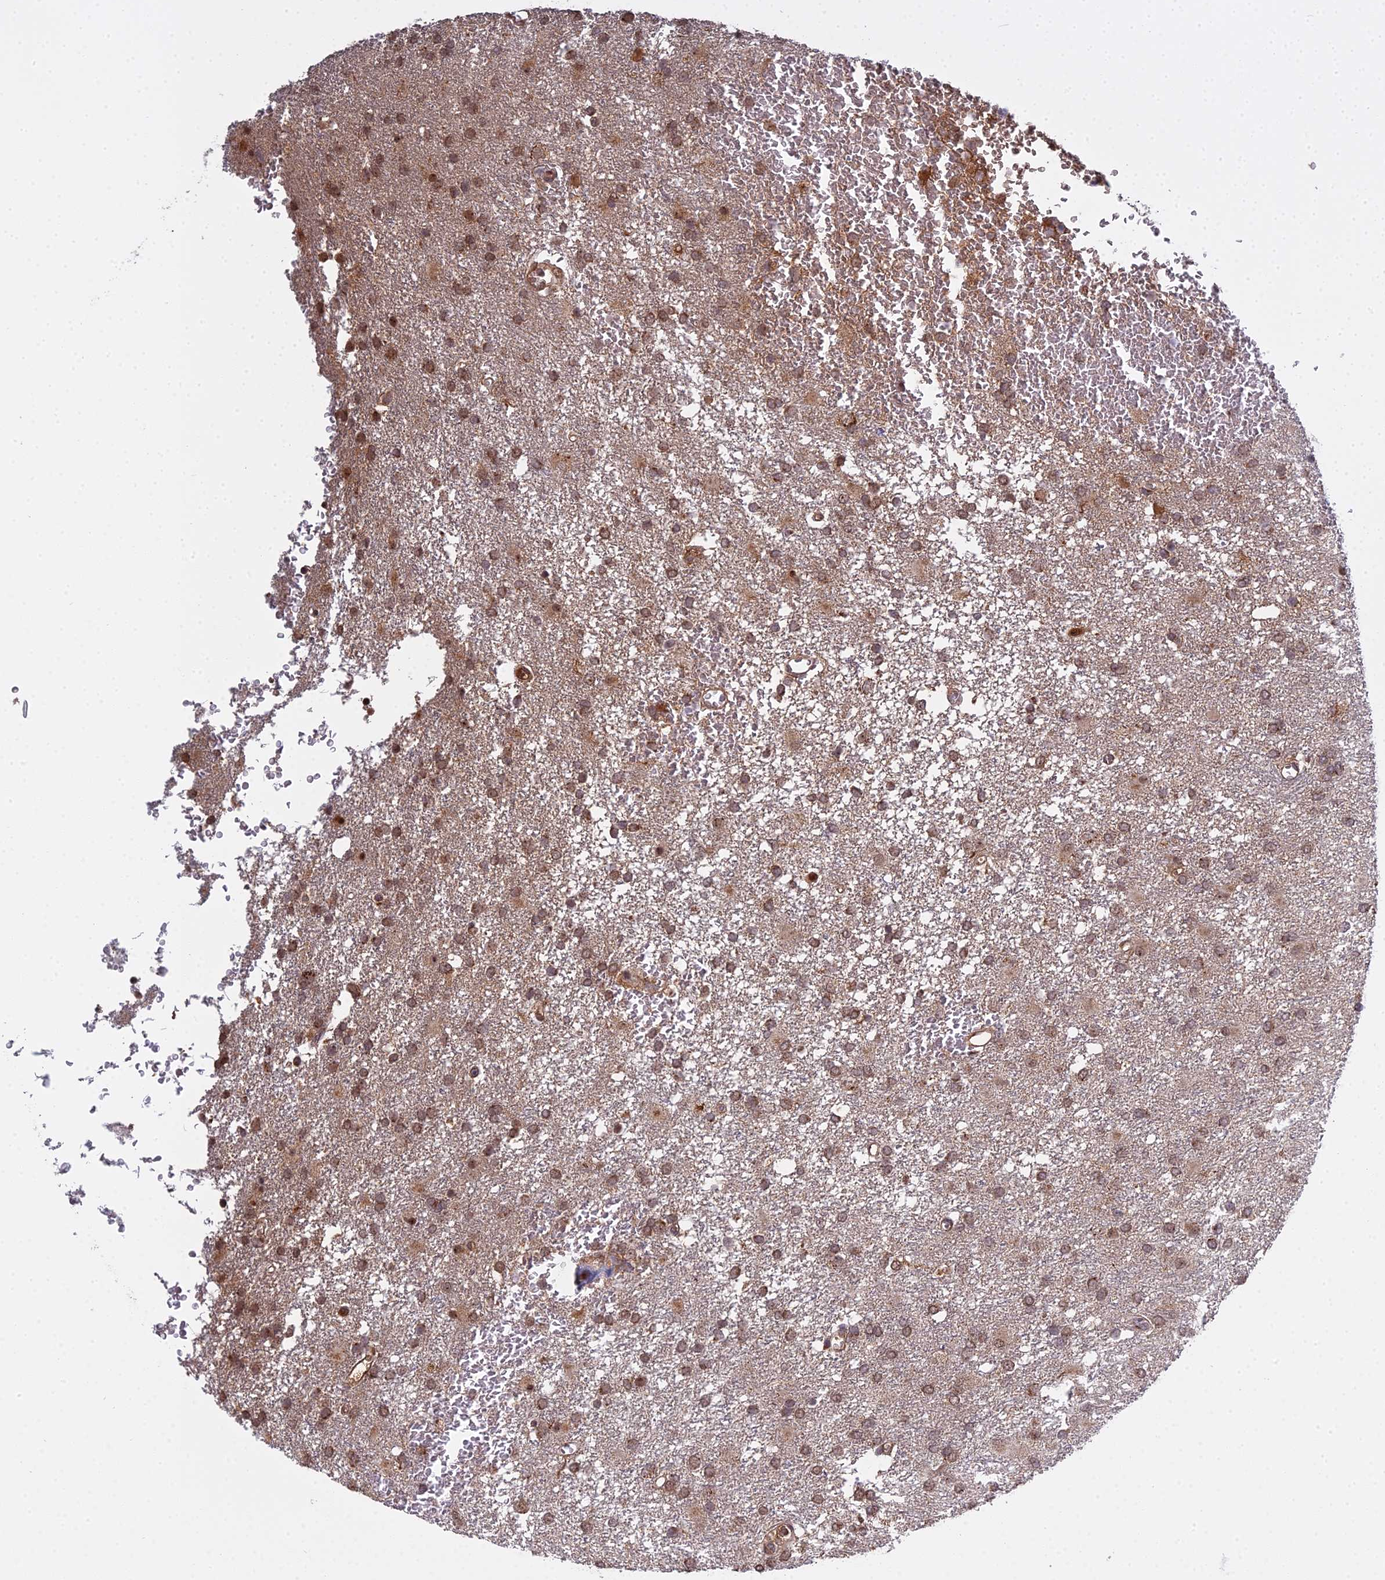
{"staining": {"intensity": "moderate", "quantity": ">75%", "location": "cytoplasmic/membranous,nuclear"}, "tissue": "glioma", "cell_type": "Tumor cells", "image_type": "cancer", "snomed": [{"axis": "morphology", "description": "Glioma, malignant, High grade"}, {"axis": "topography", "description": "Brain"}], "caption": "Approximately >75% of tumor cells in human high-grade glioma (malignant) exhibit moderate cytoplasmic/membranous and nuclear protein positivity as visualized by brown immunohistochemical staining.", "gene": "MEOX1", "patient": {"sex": "female", "age": 74}}